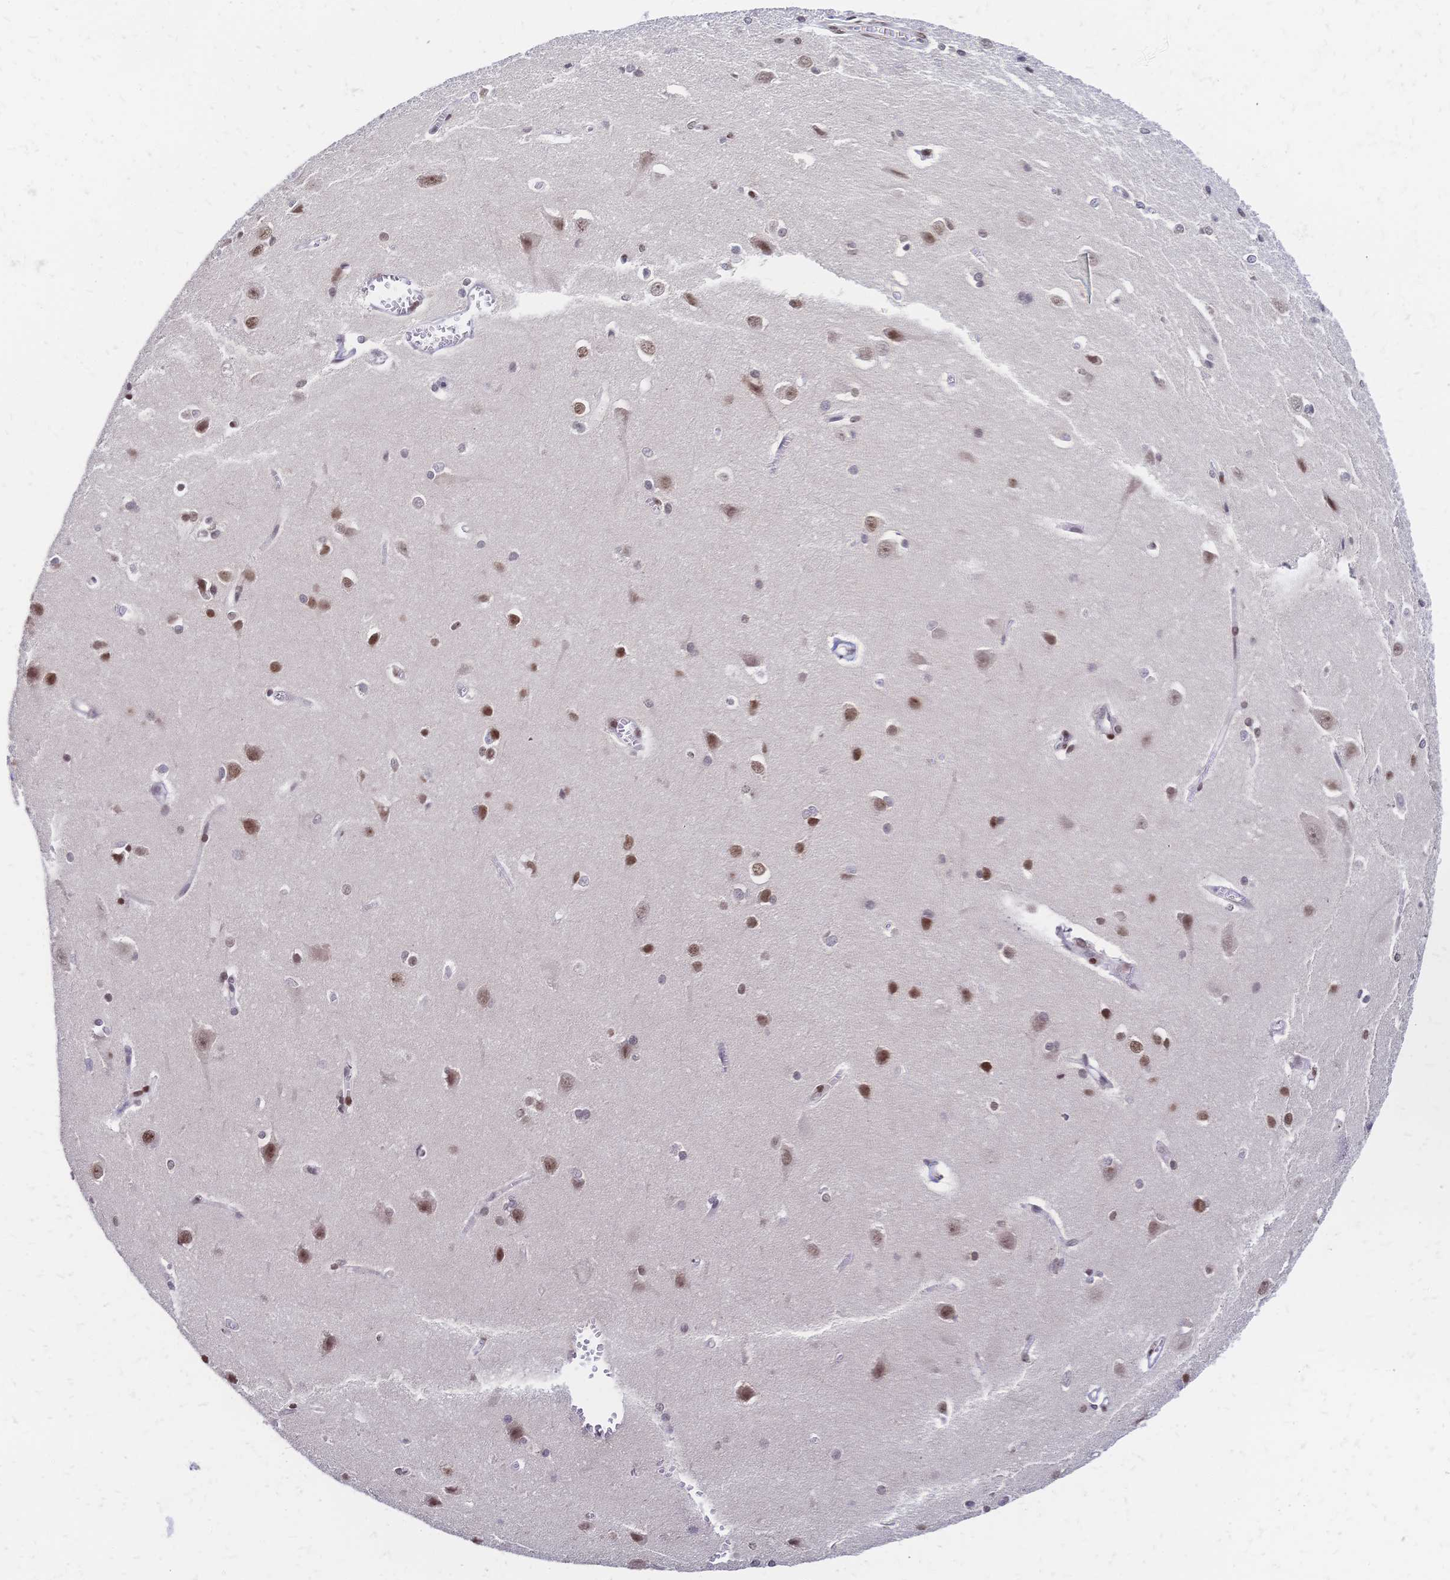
{"staining": {"intensity": "negative", "quantity": "none", "location": "none"}, "tissue": "cerebral cortex", "cell_type": "Endothelial cells", "image_type": "normal", "snomed": [{"axis": "morphology", "description": "Normal tissue, NOS"}, {"axis": "topography", "description": "Cerebral cortex"}], "caption": "DAB (3,3'-diaminobenzidine) immunohistochemical staining of normal human cerebral cortex demonstrates no significant positivity in endothelial cells. The staining was performed using DAB (3,3'-diaminobenzidine) to visualize the protein expression in brown, while the nuclei were stained in blue with hematoxylin (Magnification: 20x).", "gene": "CBX7", "patient": {"sex": "male", "age": 37}}